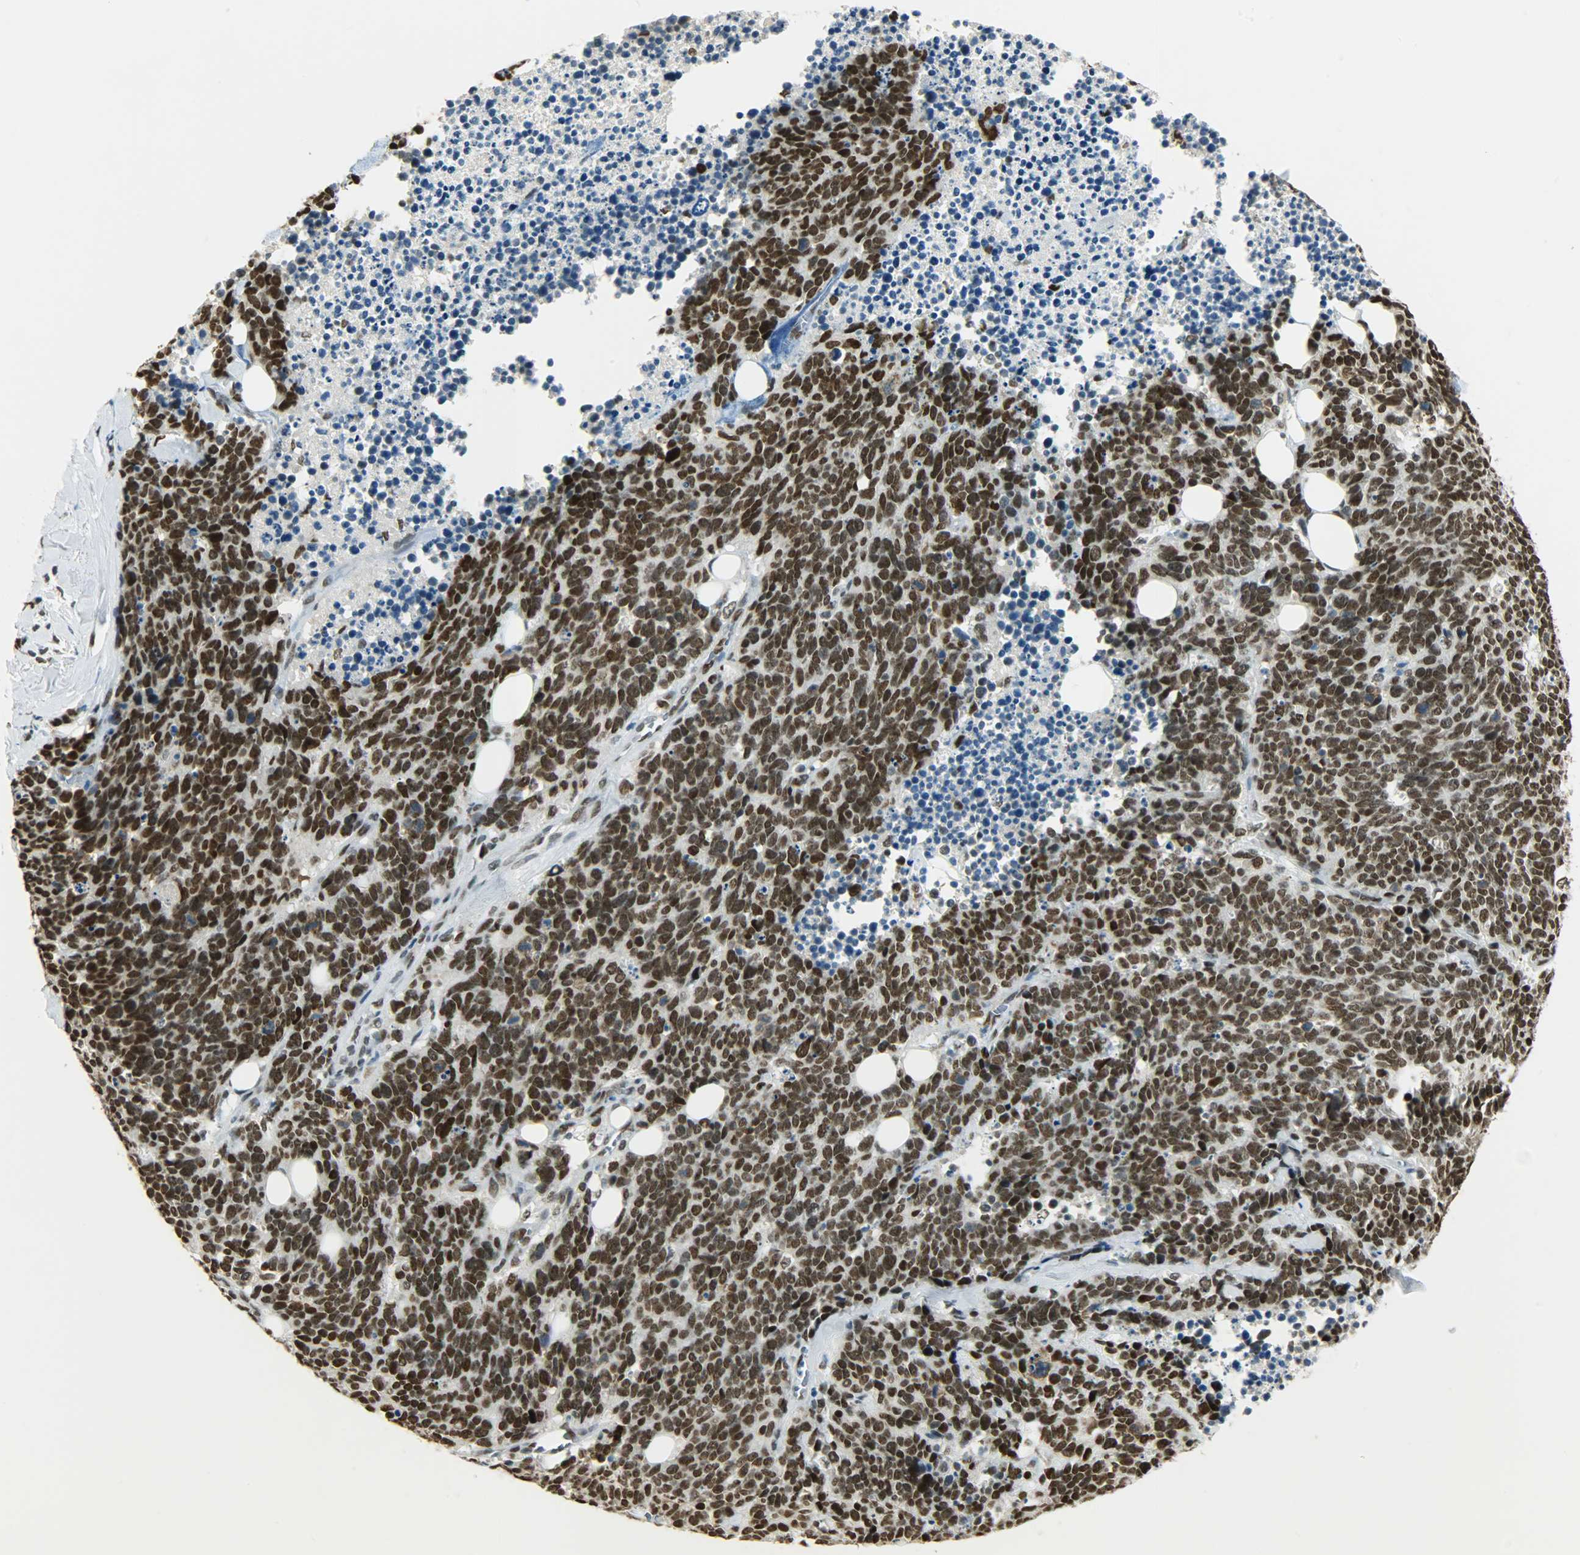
{"staining": {"intensity": "strong", "quantity": ">75%", "location": "nuclear"}, "tissue": "lung cancer", "cell_type": "Tumor cells", "image_type": "cancer", "snomed": [{"axis": "morphology", "description": "Neoplasm, malignant, NOS"}, {"axis": "topography", "description": "Lung"}], "caption": "Immunohistochemistry staining of lung neoplasm (malignant), which reveals high levels of strong nuclear staining in approximately >75% of tumor cells indicating strong nuclear protein positivity. The staining was performed using DAB (brown) for protein detection and nuclei were counterstained in hematoxylin (blue).", "gene": "MYEF2", "patient": {"sex": "female", "age": 58}}